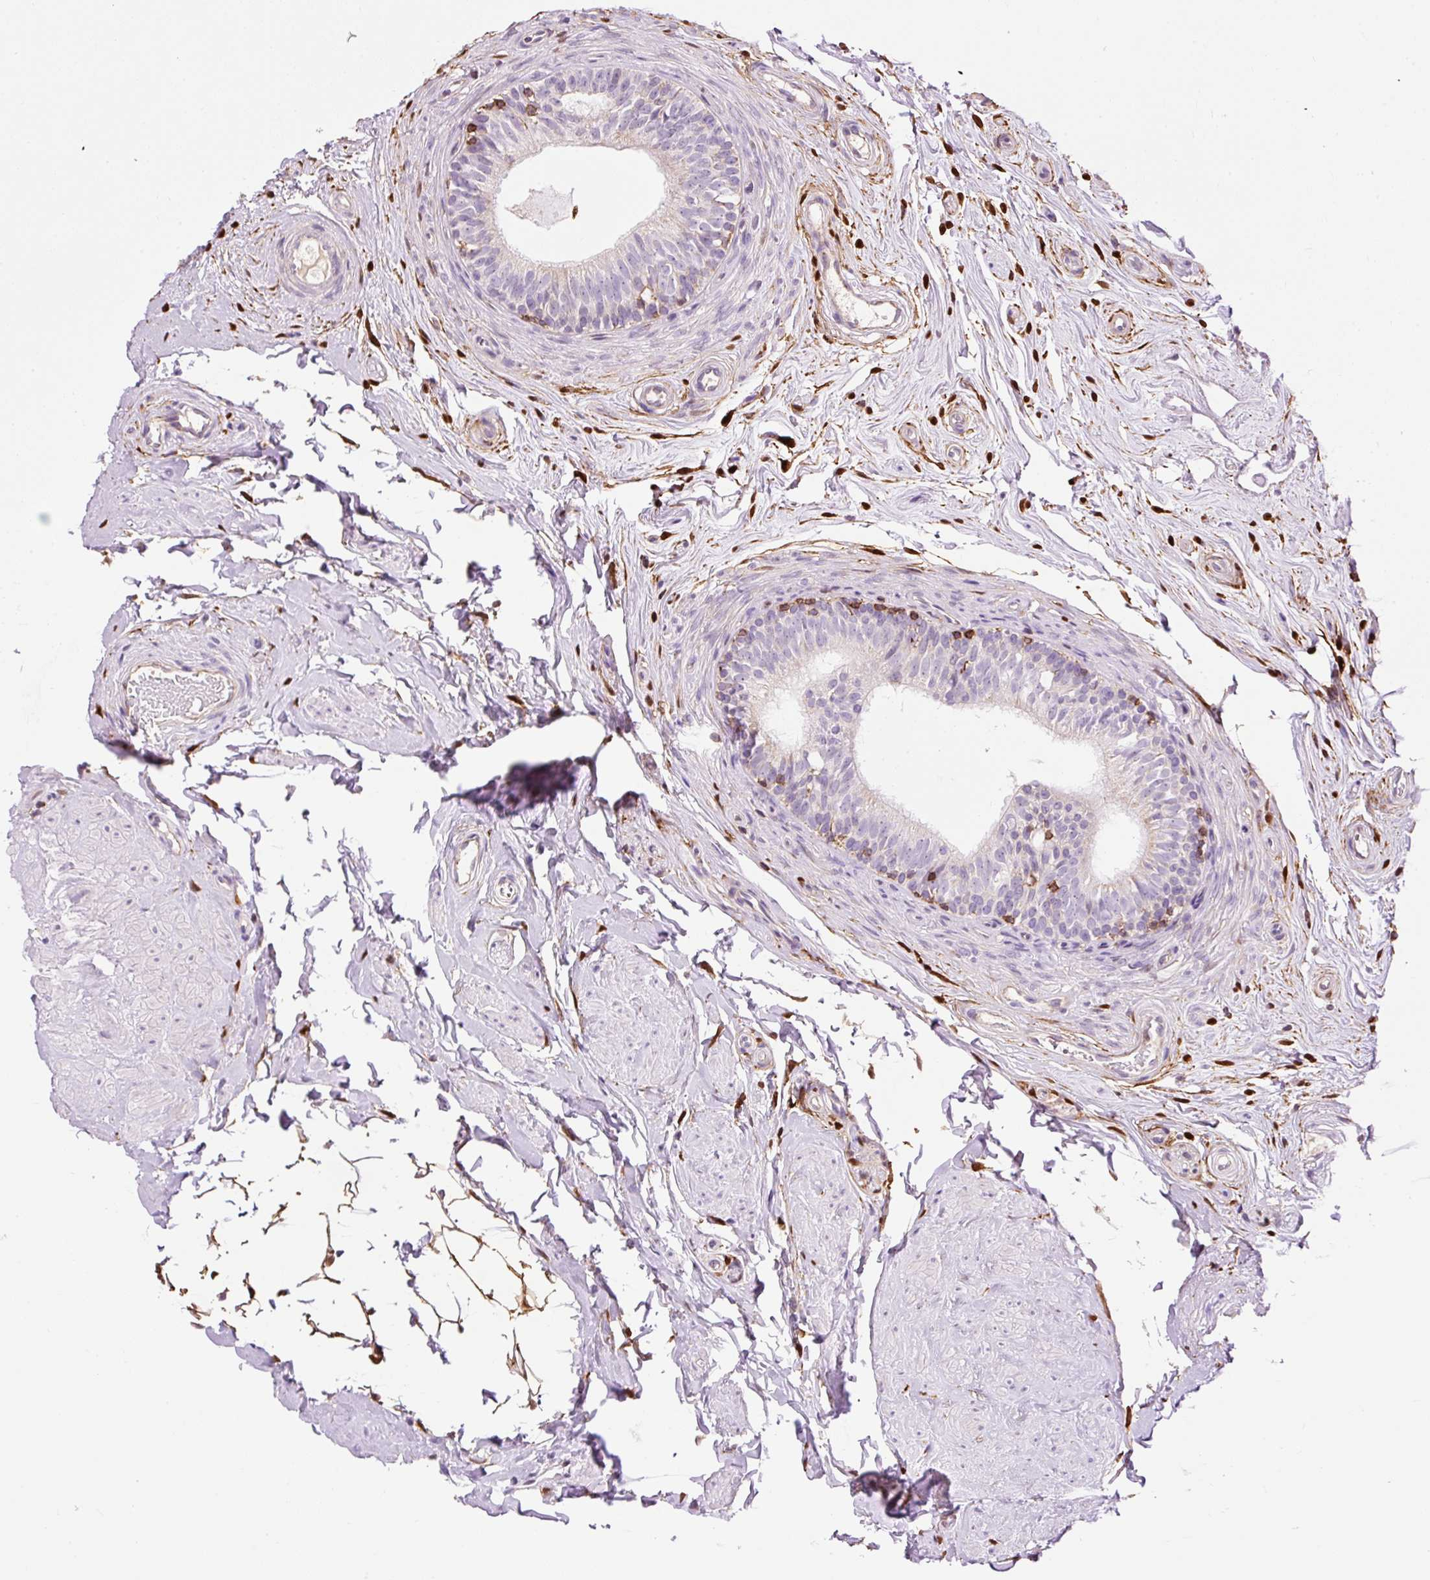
{"staining": {"intensity": "moderate", "quantity": "<25%", "location": "cytoplasmic/membranous"}, "tissue": "epididymis", "cell_type": "Glandular cells", "image_type": "normal", "snomed": [{"axis": "morphology", "description": "Normal tissue, NOS"}, {"axis": "topography", "description": "Epididymis"}], "caption": "Normal epididymis shows moderate cytoplasmic/membranous staining in about <25% of glandular cells, visualized by immunohistochemistry. Using DAB (3,3'-diaminobenzidine) (brown) and hematoxylin (blue) stains, captured at high magnification using brightfield microscopy.", "gene": "CD83", "patient": {"sex": "male", "age": 45}}